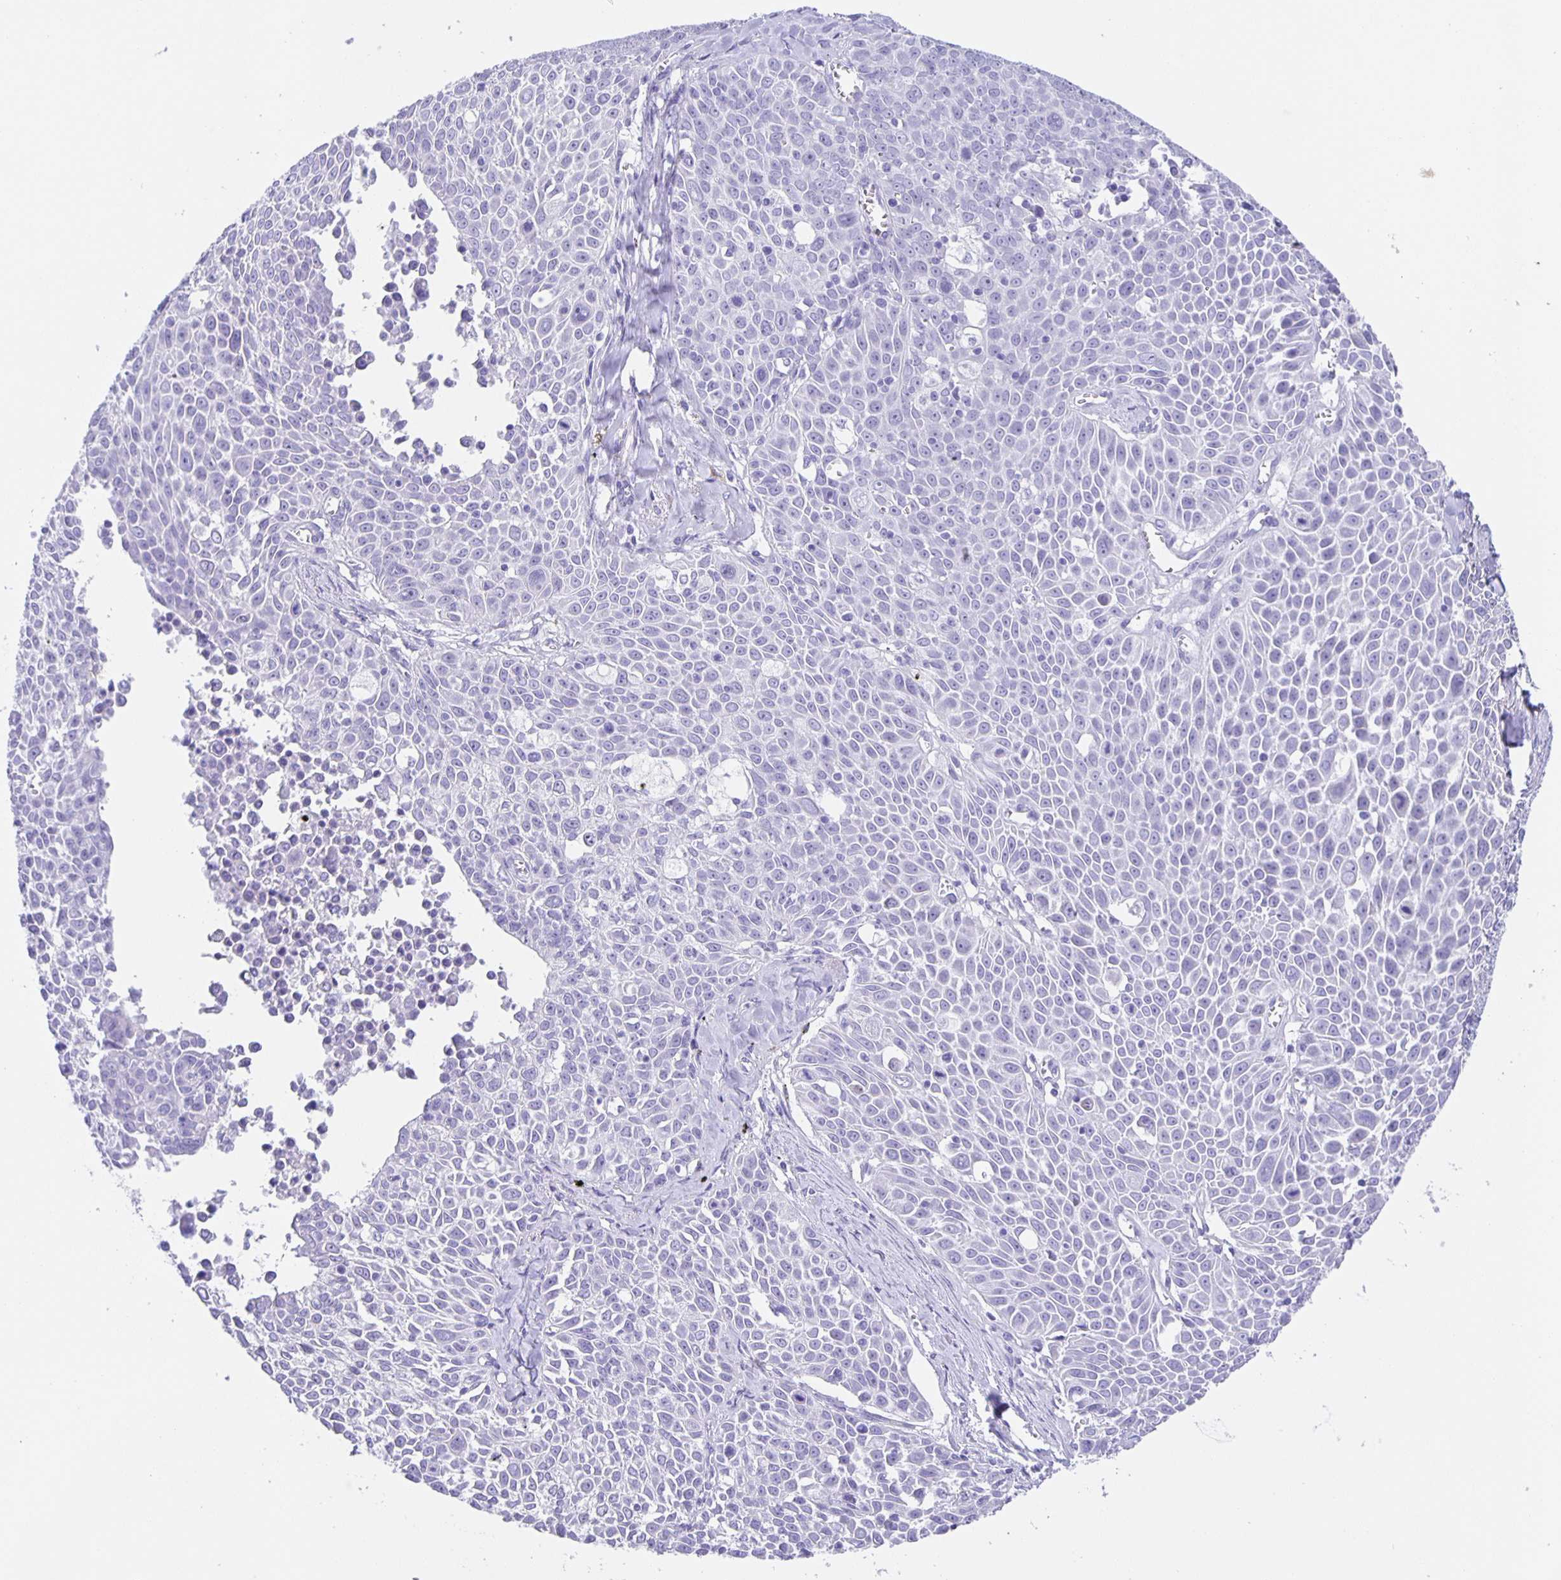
{"staining": {"intensity": "negative", "quantity": "none", "location": "none"}, "tissue": "lung cancer", "cell_type": "Tumor cells", "image_type": "cancer", "snomed": [{"axis": "morphology", "description": "Squamous cell carcinoma, NOS"}, {"axis": "morphology", "description": "Squamous cell carcinoma, metastatic, NOS"}, {"axis": "topography", "description": "Lymph node"}, {"axis": "topography", "description": "Lung"}], "caption": "Immunohistochemistry (IHC) histopathology image of lung squamous cell carcinoma stained for a protein (brown), which displays no expression in tumor cells.", "gene": "GUCA2A", "patient": {"sex": "female", "age": 62}}